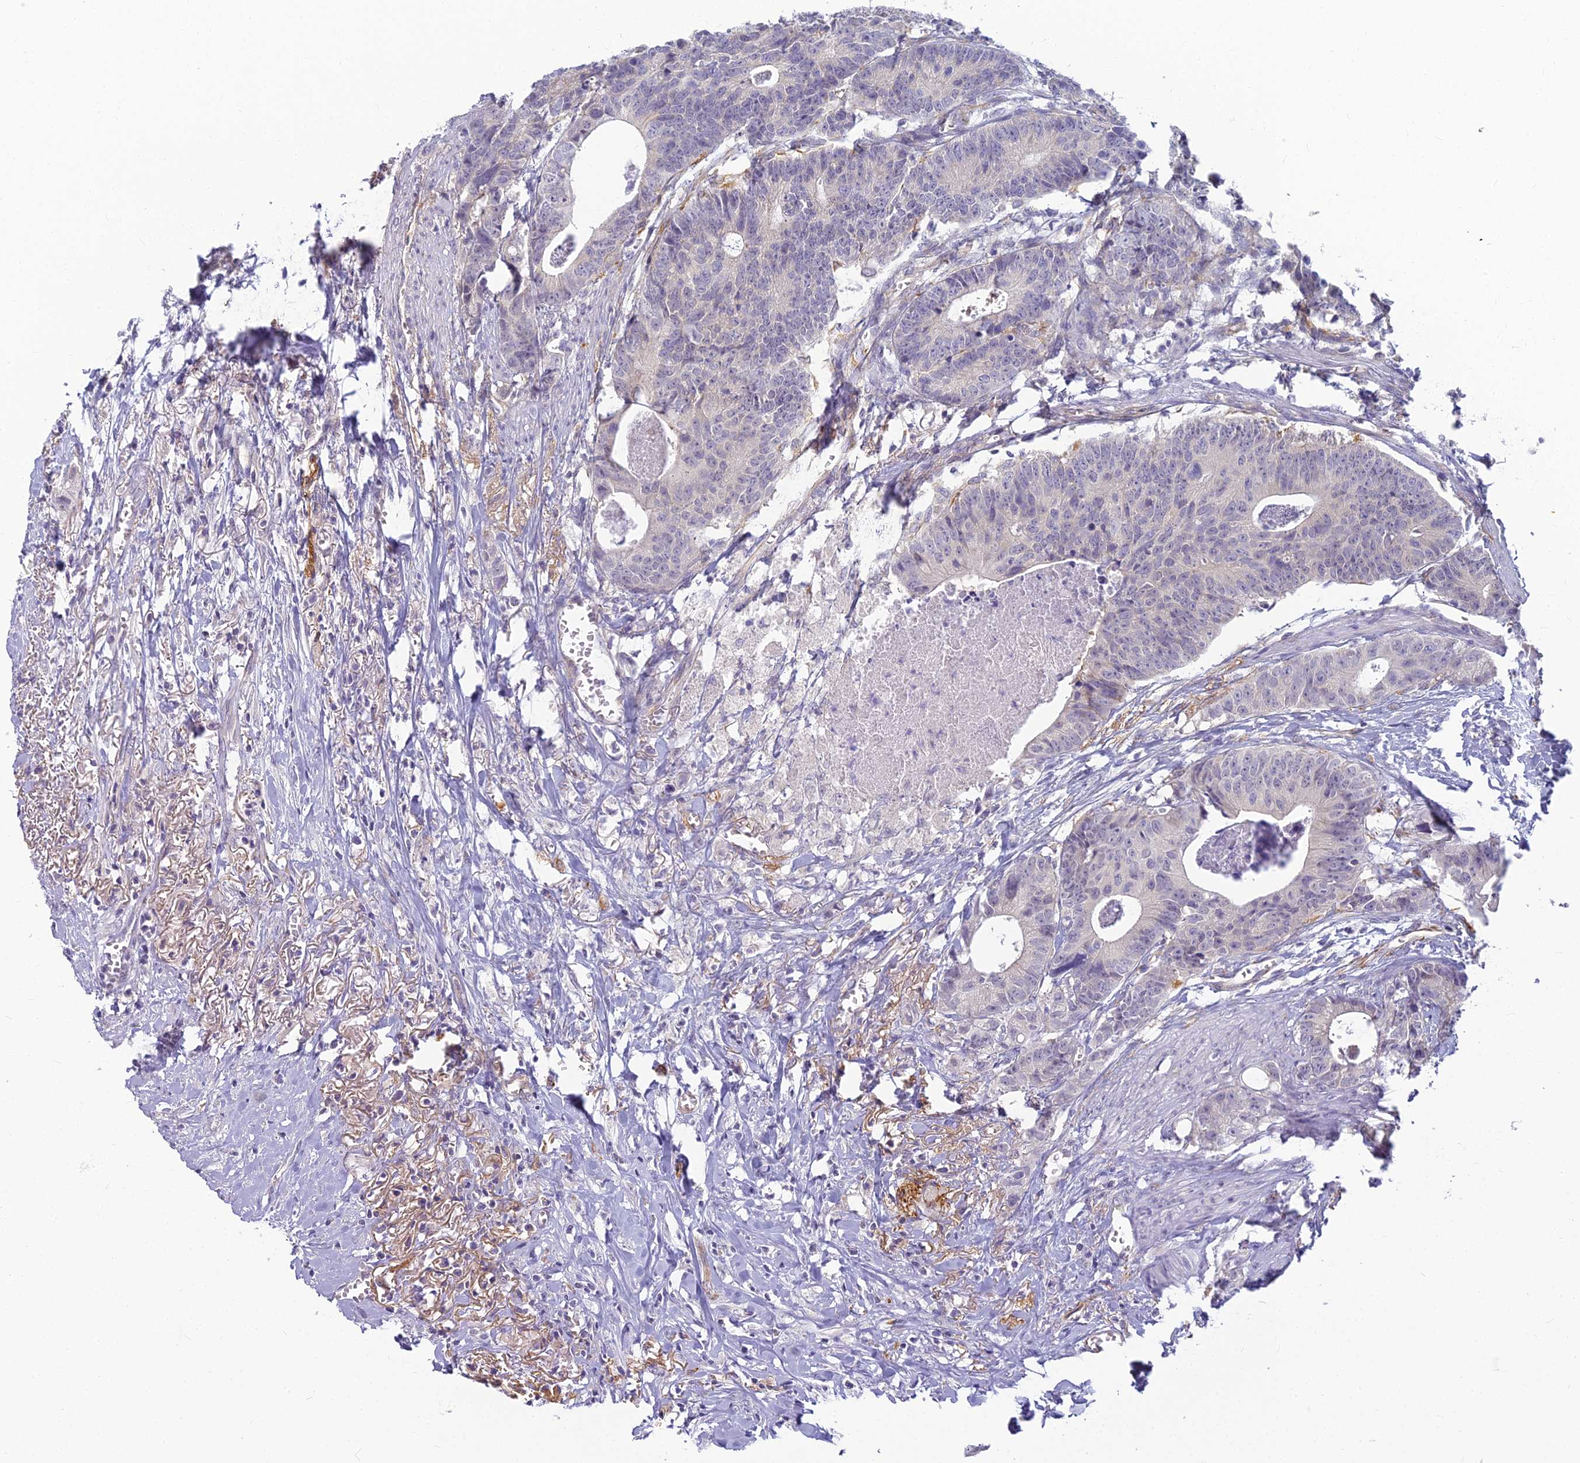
{"staining": {"intensity": "negative", "quantity": "none", "location": "none"}, "tissue": "colorectal cancer", "cell_type": "Tumor cells", "image_type": "cancer", "snomed": [{"axis": "morphology", "description": "Adenocarcinoma, NOS"}, {"axis": "topography", "description": "Colon"}], "caption": "Immunohistochemistry (IHC) photomicrograph of neoplastic tissue: colorectal cancer stained with DAB demonstrates no significant protein staining in tumor cells.", "gene": "RGL3", "patient": {"sex": "female", "age": 57}}